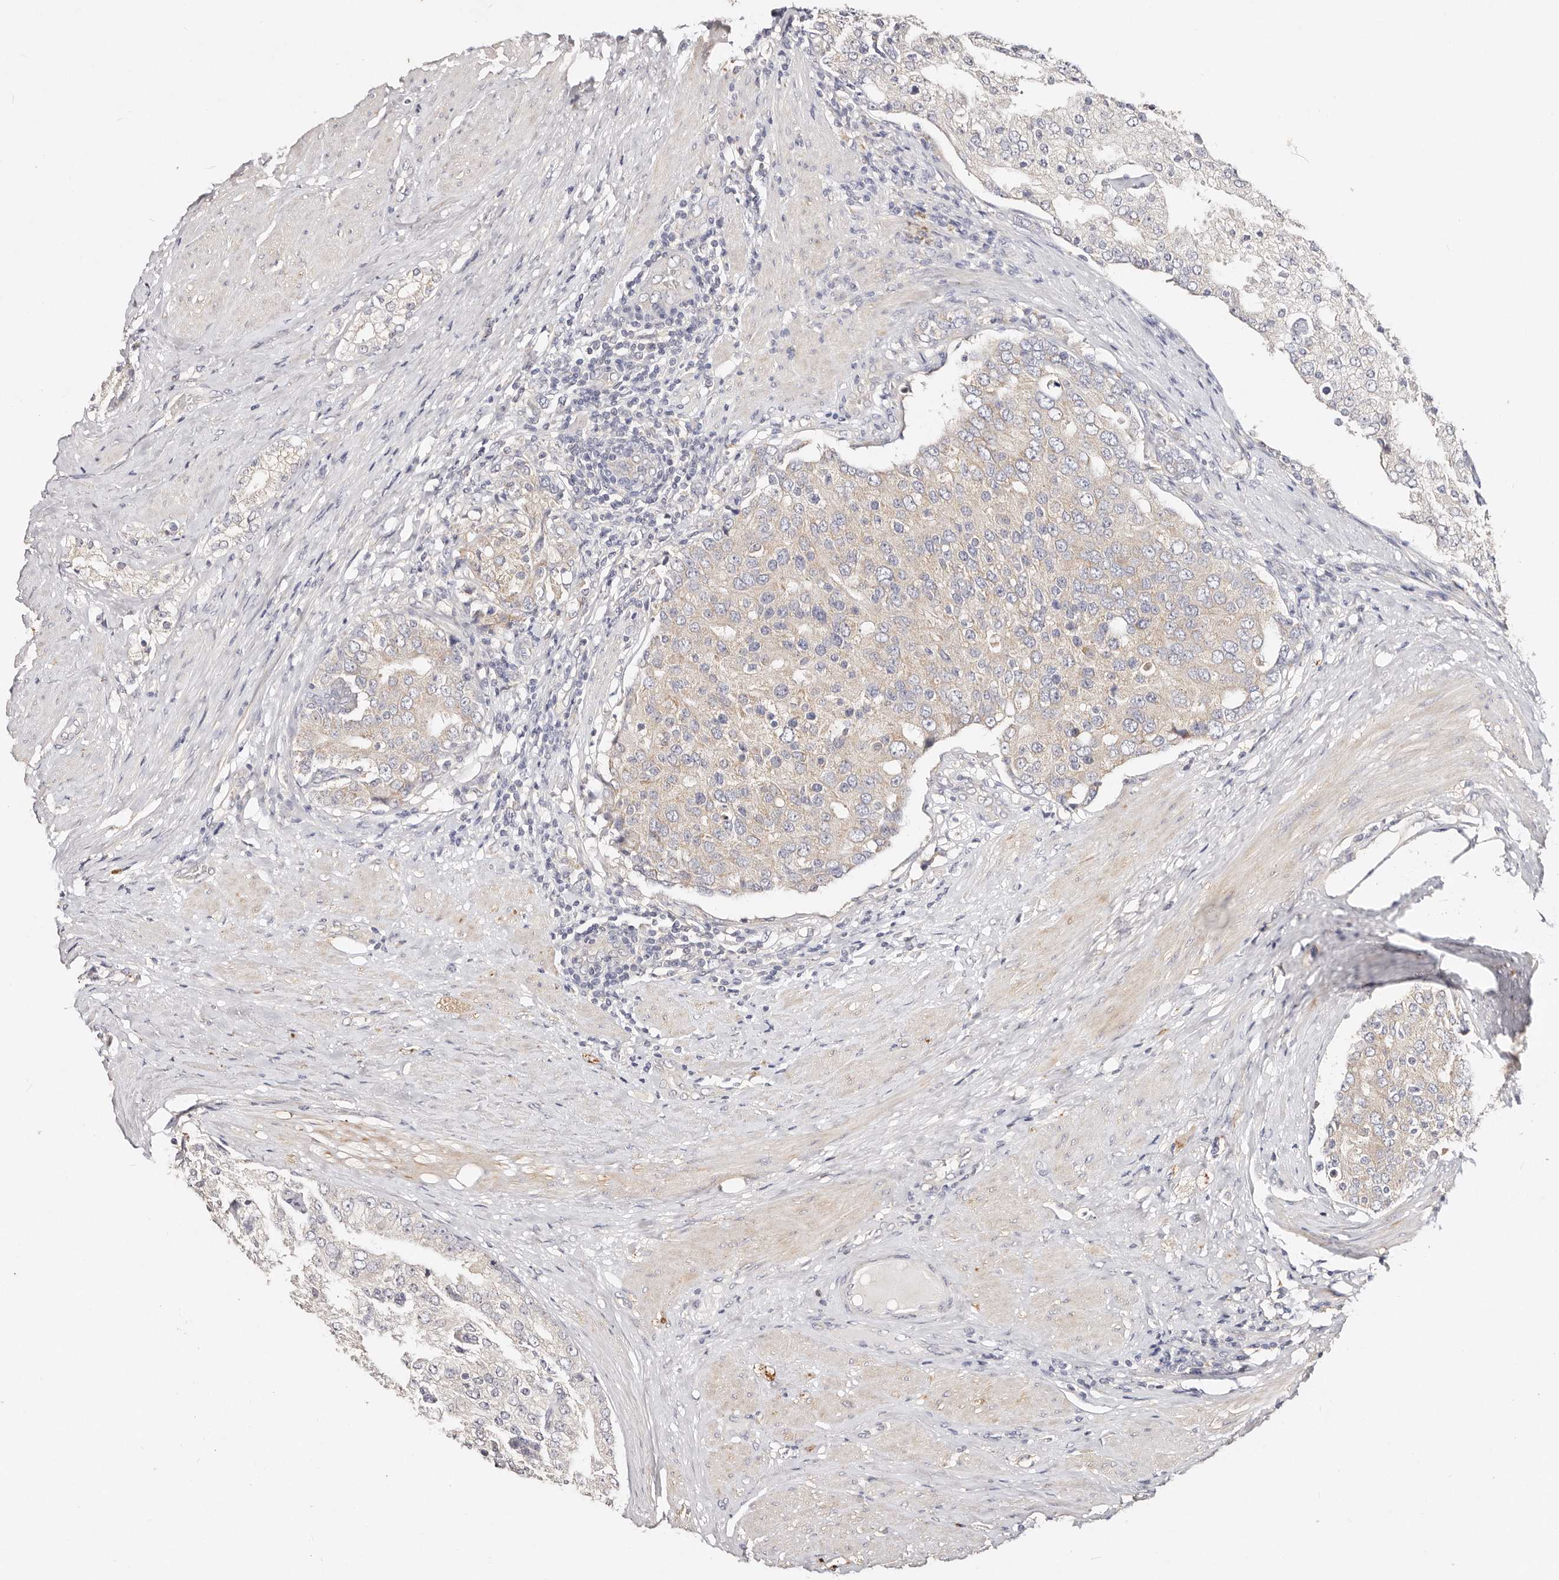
{"staining": {"intensity": "negative", "quantity": "none", "location": "none"}, "tissue": "prostate cancer", "cell_type": "Tumor cells", "image_type": "cancer", "snomed": [{"axis": "morphology", "description": "Adenocarcinoma, High grade"}, {"axis": "topography", "description": "Prostate"}], "caption": "Human prostate cancer (high-grade adenocarcinoma) stained for a protein using IHC shows no staining in tumor cells.", "gene": "VIPAS39", "patient": {"sex": "male", "age": 50}}